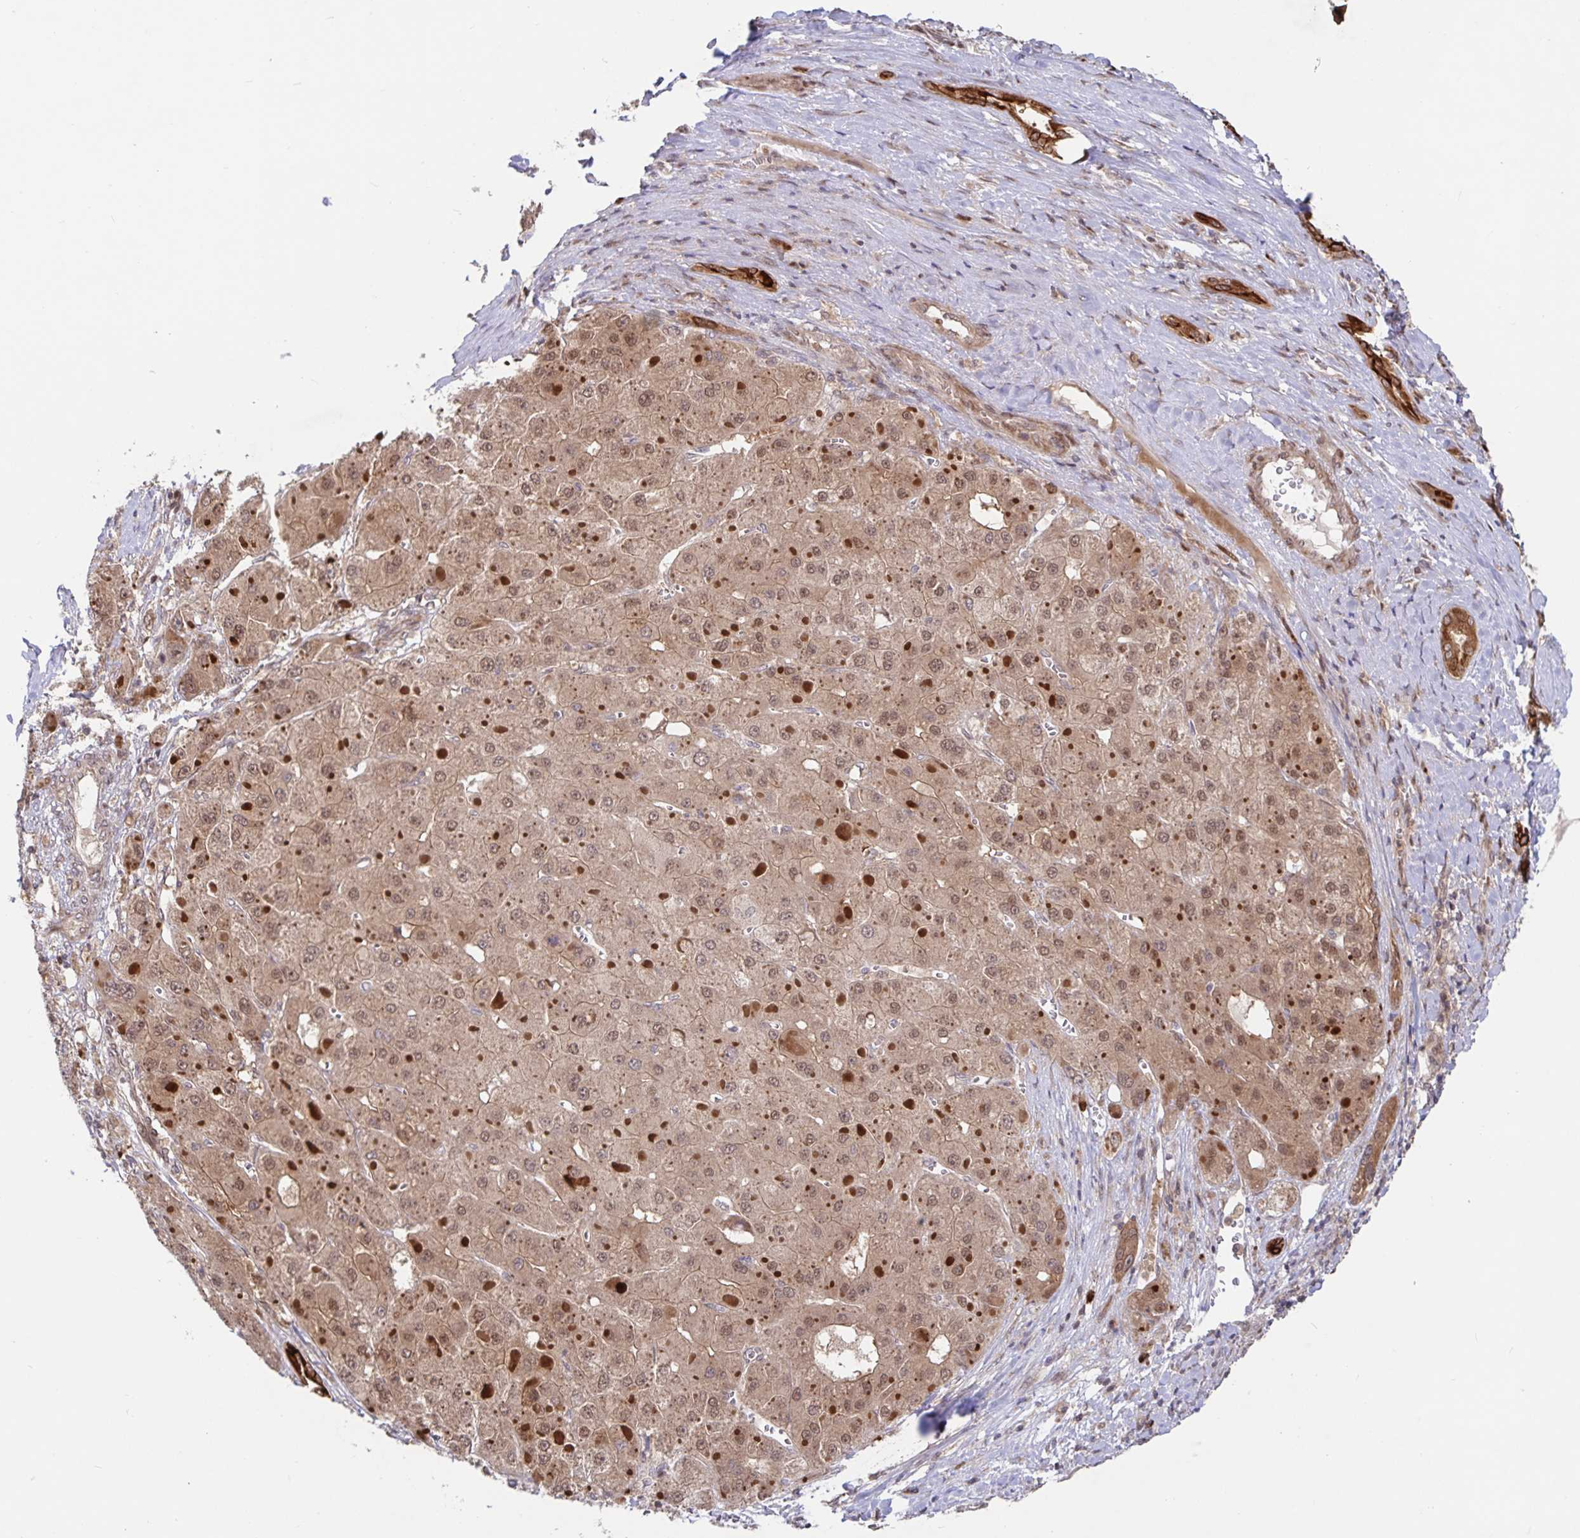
{"staining": {"intensity": "moderate", "quantity": ">75%", "location": "cytoplasmic/membranous,nuclear"}, "tissue": "liver cancer", "cell_type": "Tumor cells", "image_type": "cancer", "snomed": [{"axis": "morphology", "description": "Carcinoma, Hepatocellular, NOS"}, {"axis": "topography", "description": "Liver"}], "caption": "Immunohistochemistry (IHC) (DAB (3,3'-diaminobenzidine)) staining of human liver hepatocellular carcinoma demonstrates moderate cytoplasmic/membranous and nuclear protein staining in about >75% of tumor cells. (DAB (3,3'-diaminobenzidine) IHC with brightfield microscopy, high magnification).", "gene": "AACS", "patient": {"sex": "female", "age": 73}}